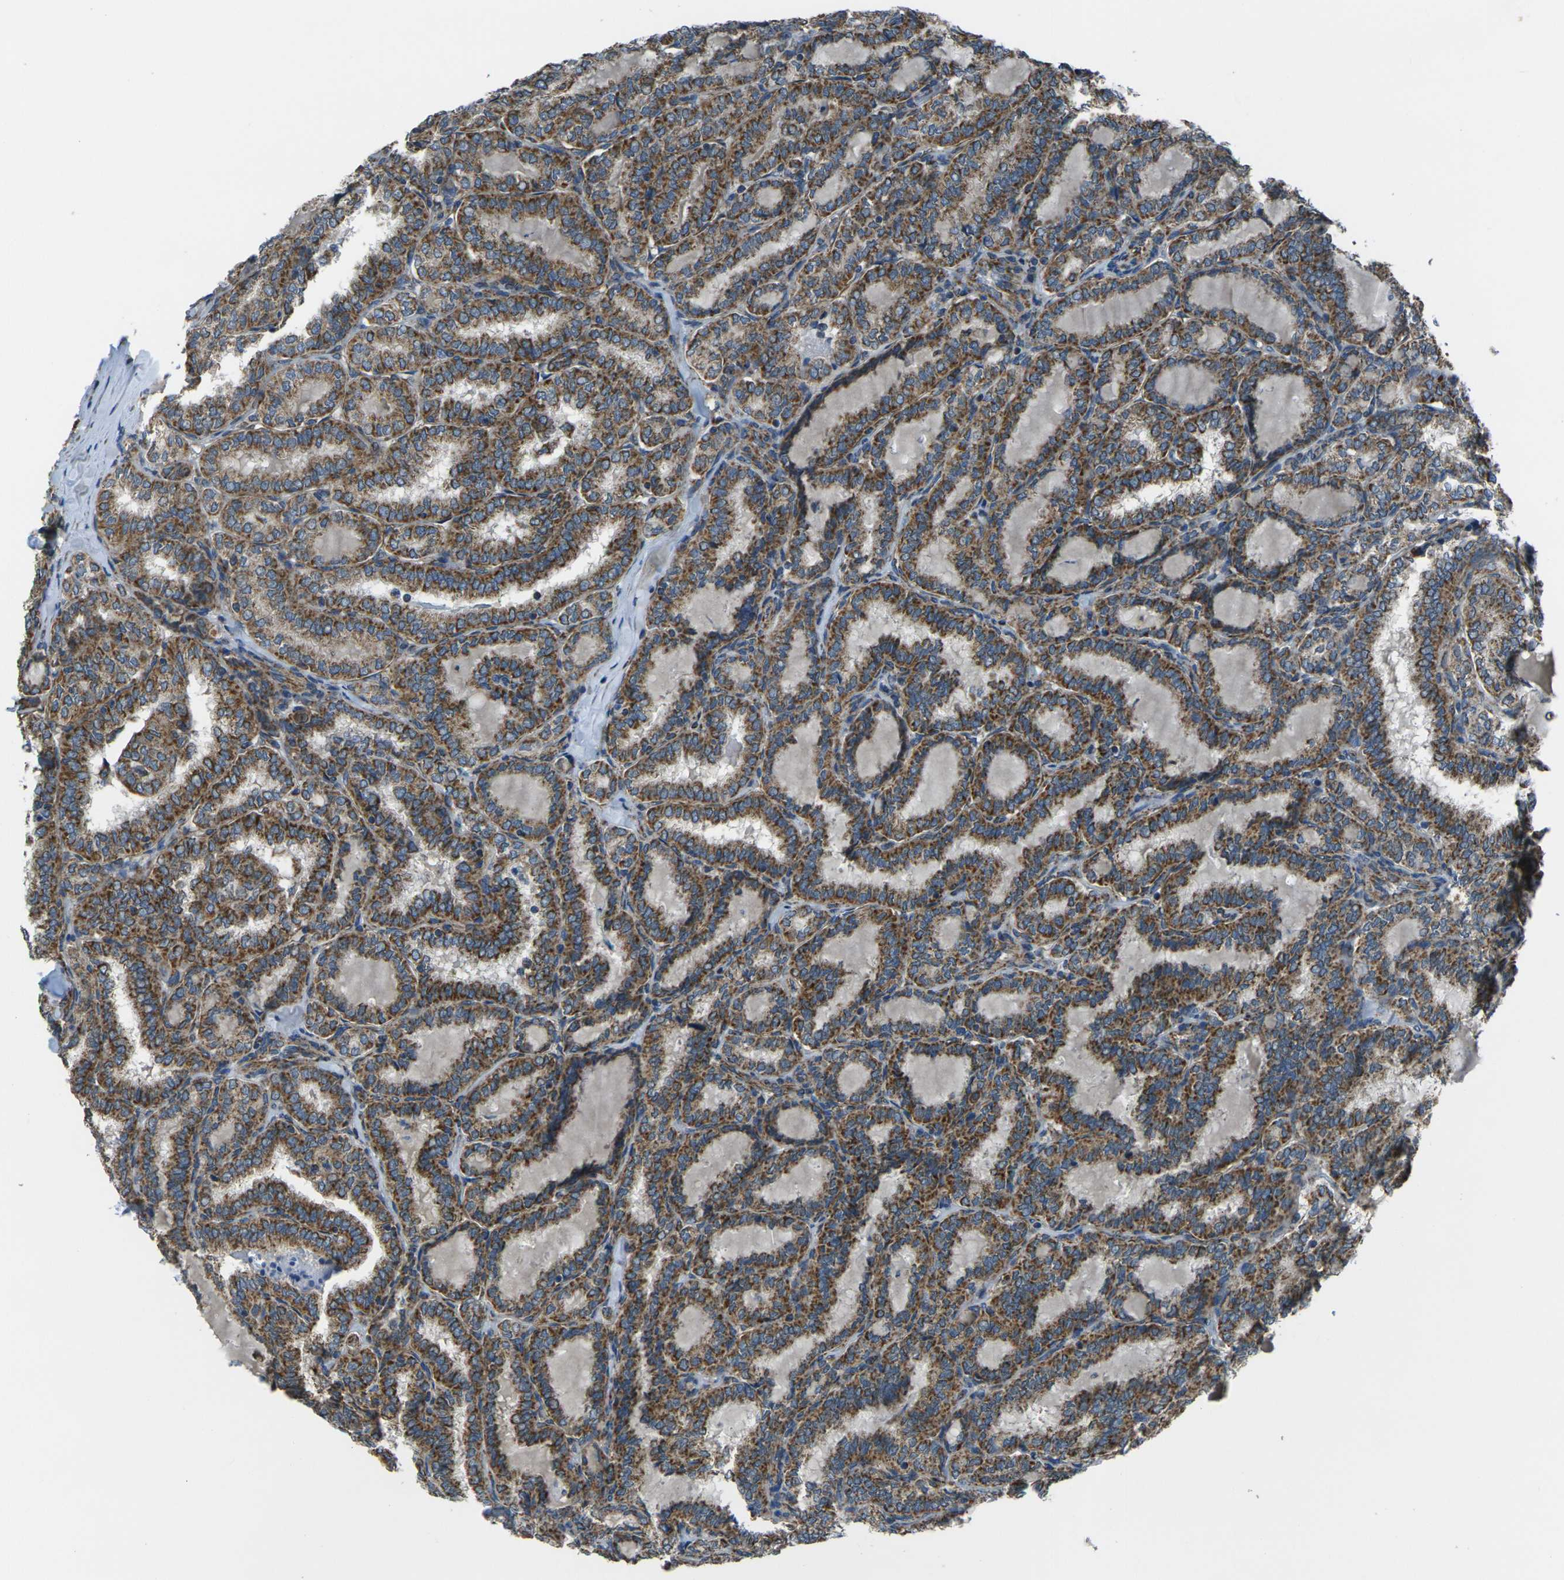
{"staining": {"intensity": "strong", "quantity": ">75%", "location": "cytoplasmic/membranous"}, "tissue": "thyroid cancer", "cell_type": "Tumor cells", "image_type": "cancer", "snomed": [{"axis": "morphology", "description": "Normal tissue, NOS"}, {"axis": "morphology", "description": "Papillary adenocarcinoma, NOS"}, {"axis": "topography", "description": "Thyroid gland"}], "caption": "Protein analysis of thyroid cancer tissue exhibits strong cytoplasmic/membranous staining in approximately >75% of tumor cells. (Stains: DAB (3,3'-diaminobenzidine) in brown, nuclei in blue, Microscopy: brightfield microscopy at high magnification).", "gene": "TMEM120B", "patient": {"sex": "female", "age": 30}}